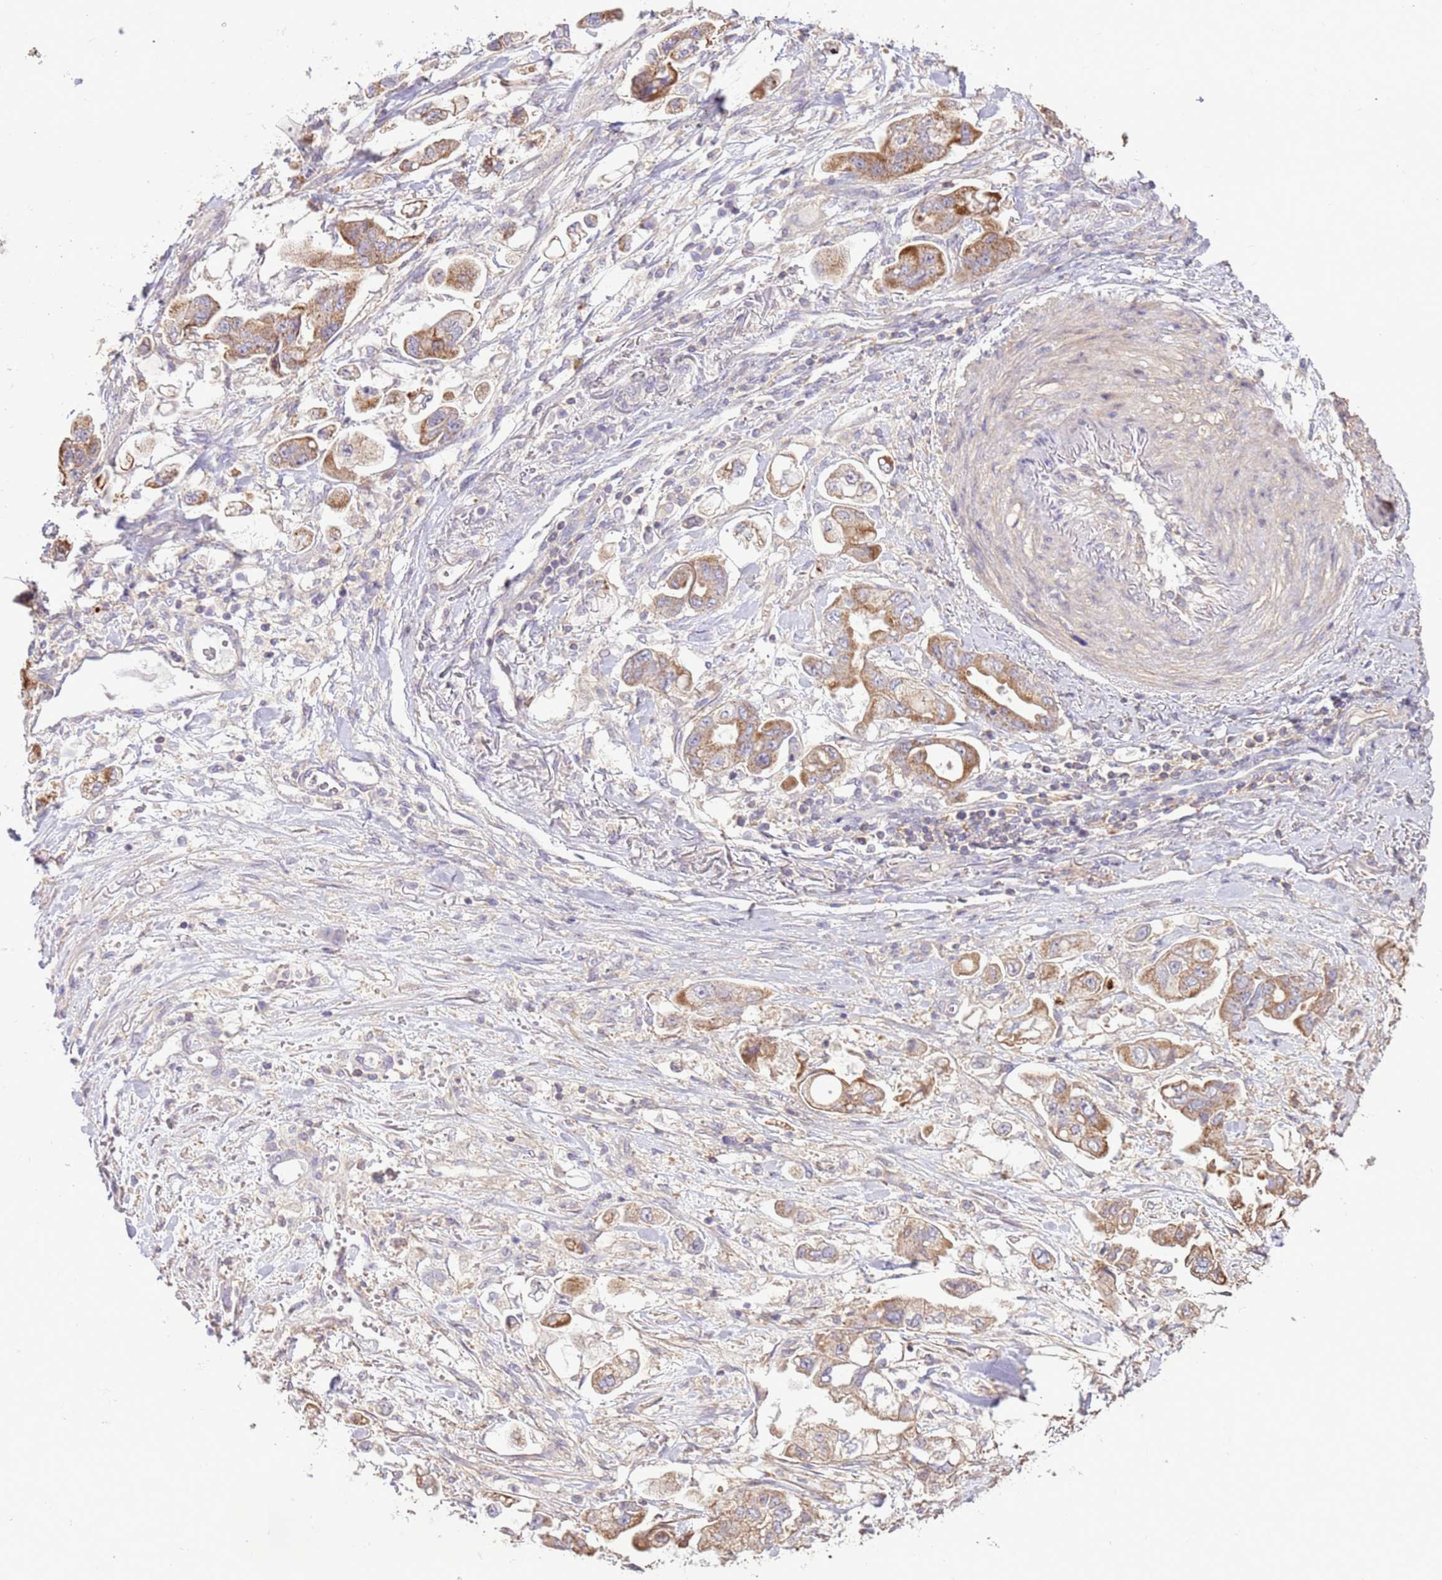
{"staining": {"intensity": "moderate", "quantity": ">75%", "location": "cytoplasmic/membranous"}, "tissue": "stomach cancer", "cell_type": "Tumor cells", "image_type": "cancer", "snomed": [{"axis": "morphology", "description": "Adenocarcinoma, NOS"}, {"axis": "topography", "description": "Stomach"}], "caption": "This micrograph displays stomach adenocarcinoma stained with IHC to label a protein in brown. The cytoplasmic/membranous of tumor cells show moderate positivity for the protein. Nuclei are counter-stained blue.", "gene": "EVA1B", "patient": {"sex": "male", "age": 62}}